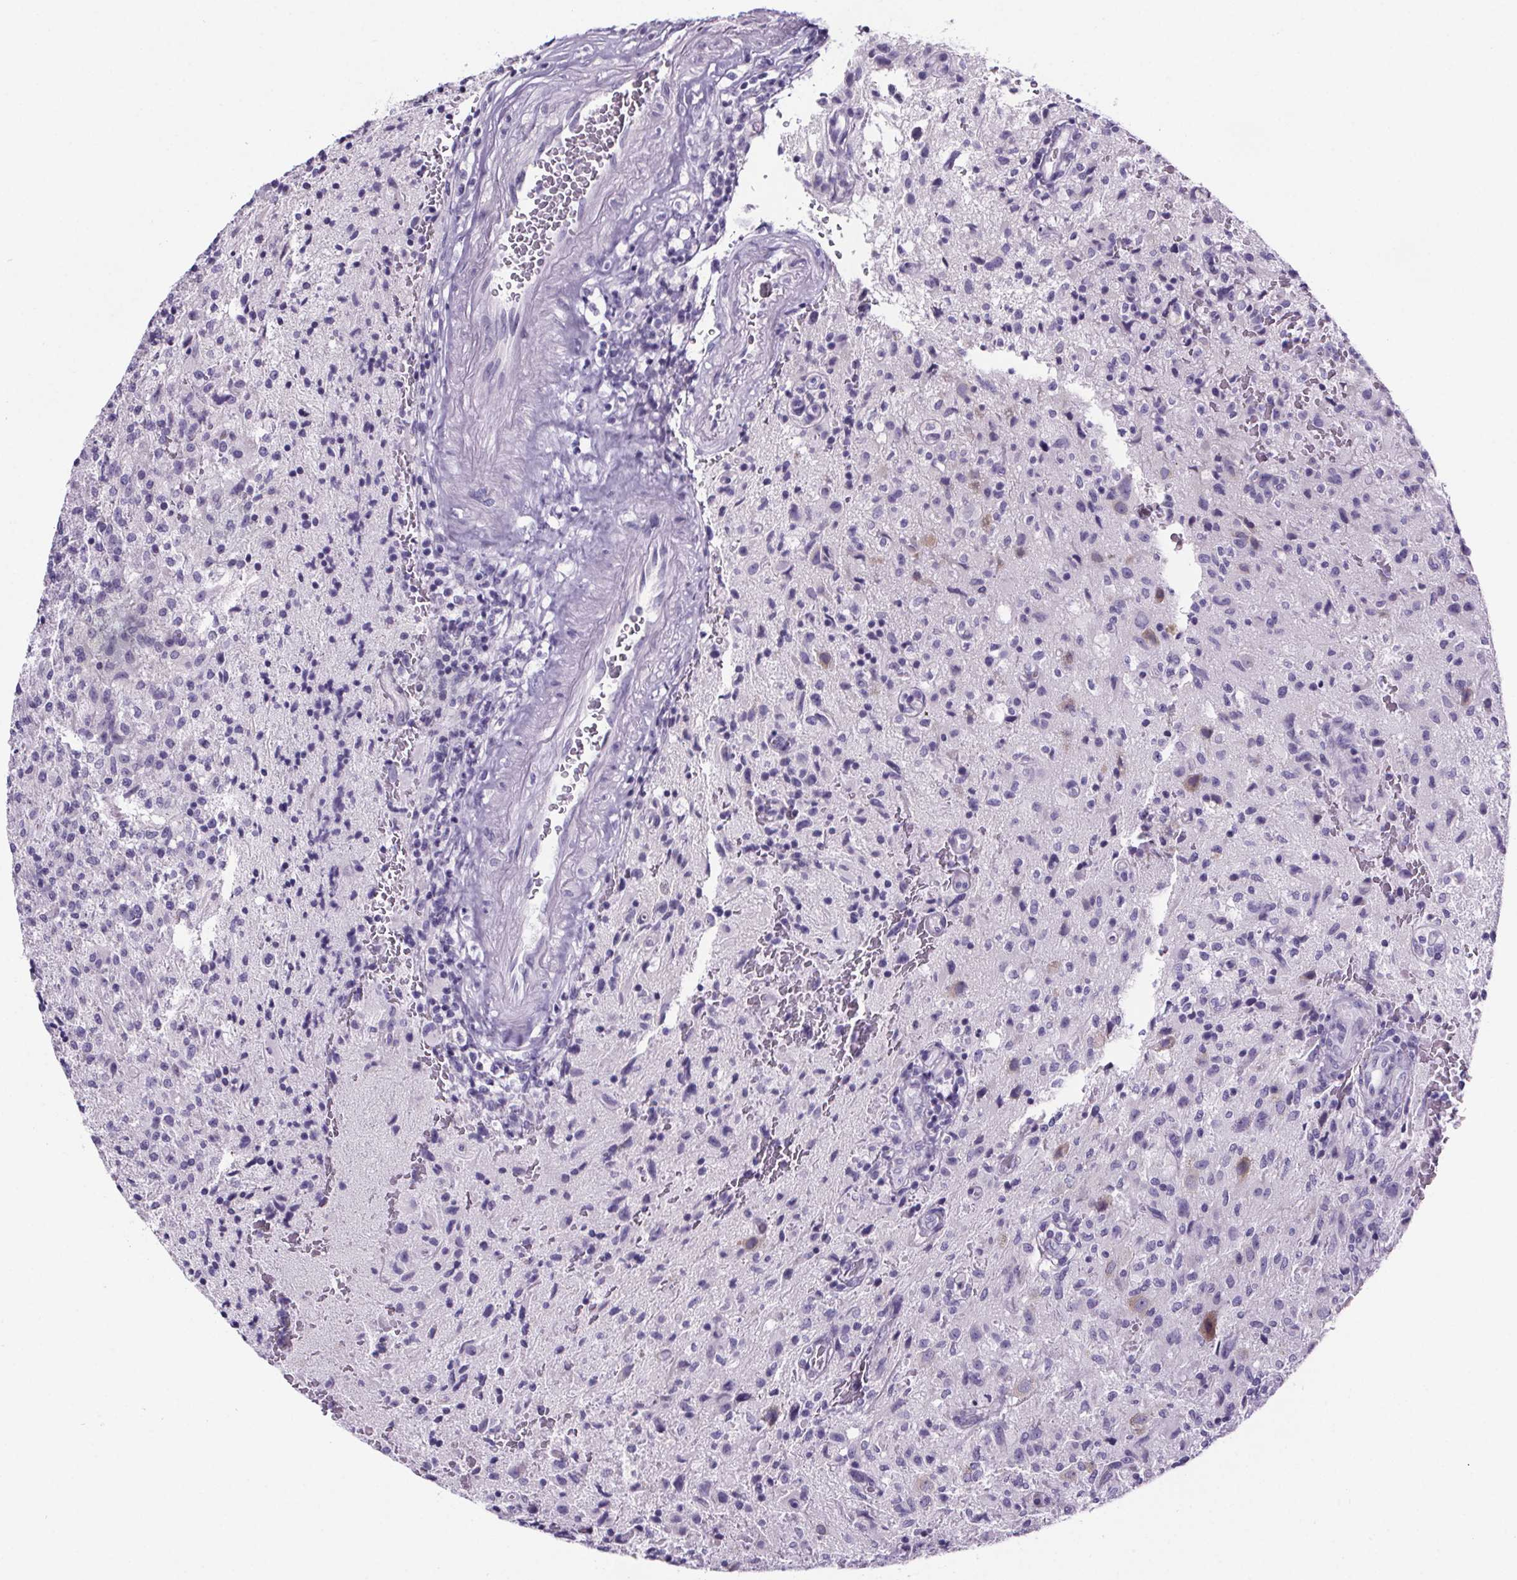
{"staining": {"intensity": "negative", "quantity": "none", "location": "none"}, "tissue": "glioma", "cell_type": "Tumor cells", "image_type": "cancer", "snomed": [{"axis": "morphology", "description": "Glioma, malignant, High grade"}, {"axis": "topography", "description": "Brain"}], "caption": "Tumor cells show no significant staining in glioma. (Stains: DAB immunohistochemistry with hematoxylin counter stain, Microscopy: brightfield microscopy at high magnification).", "gene": "CUBN", "patient": {"sex": "male", "age": 68}}